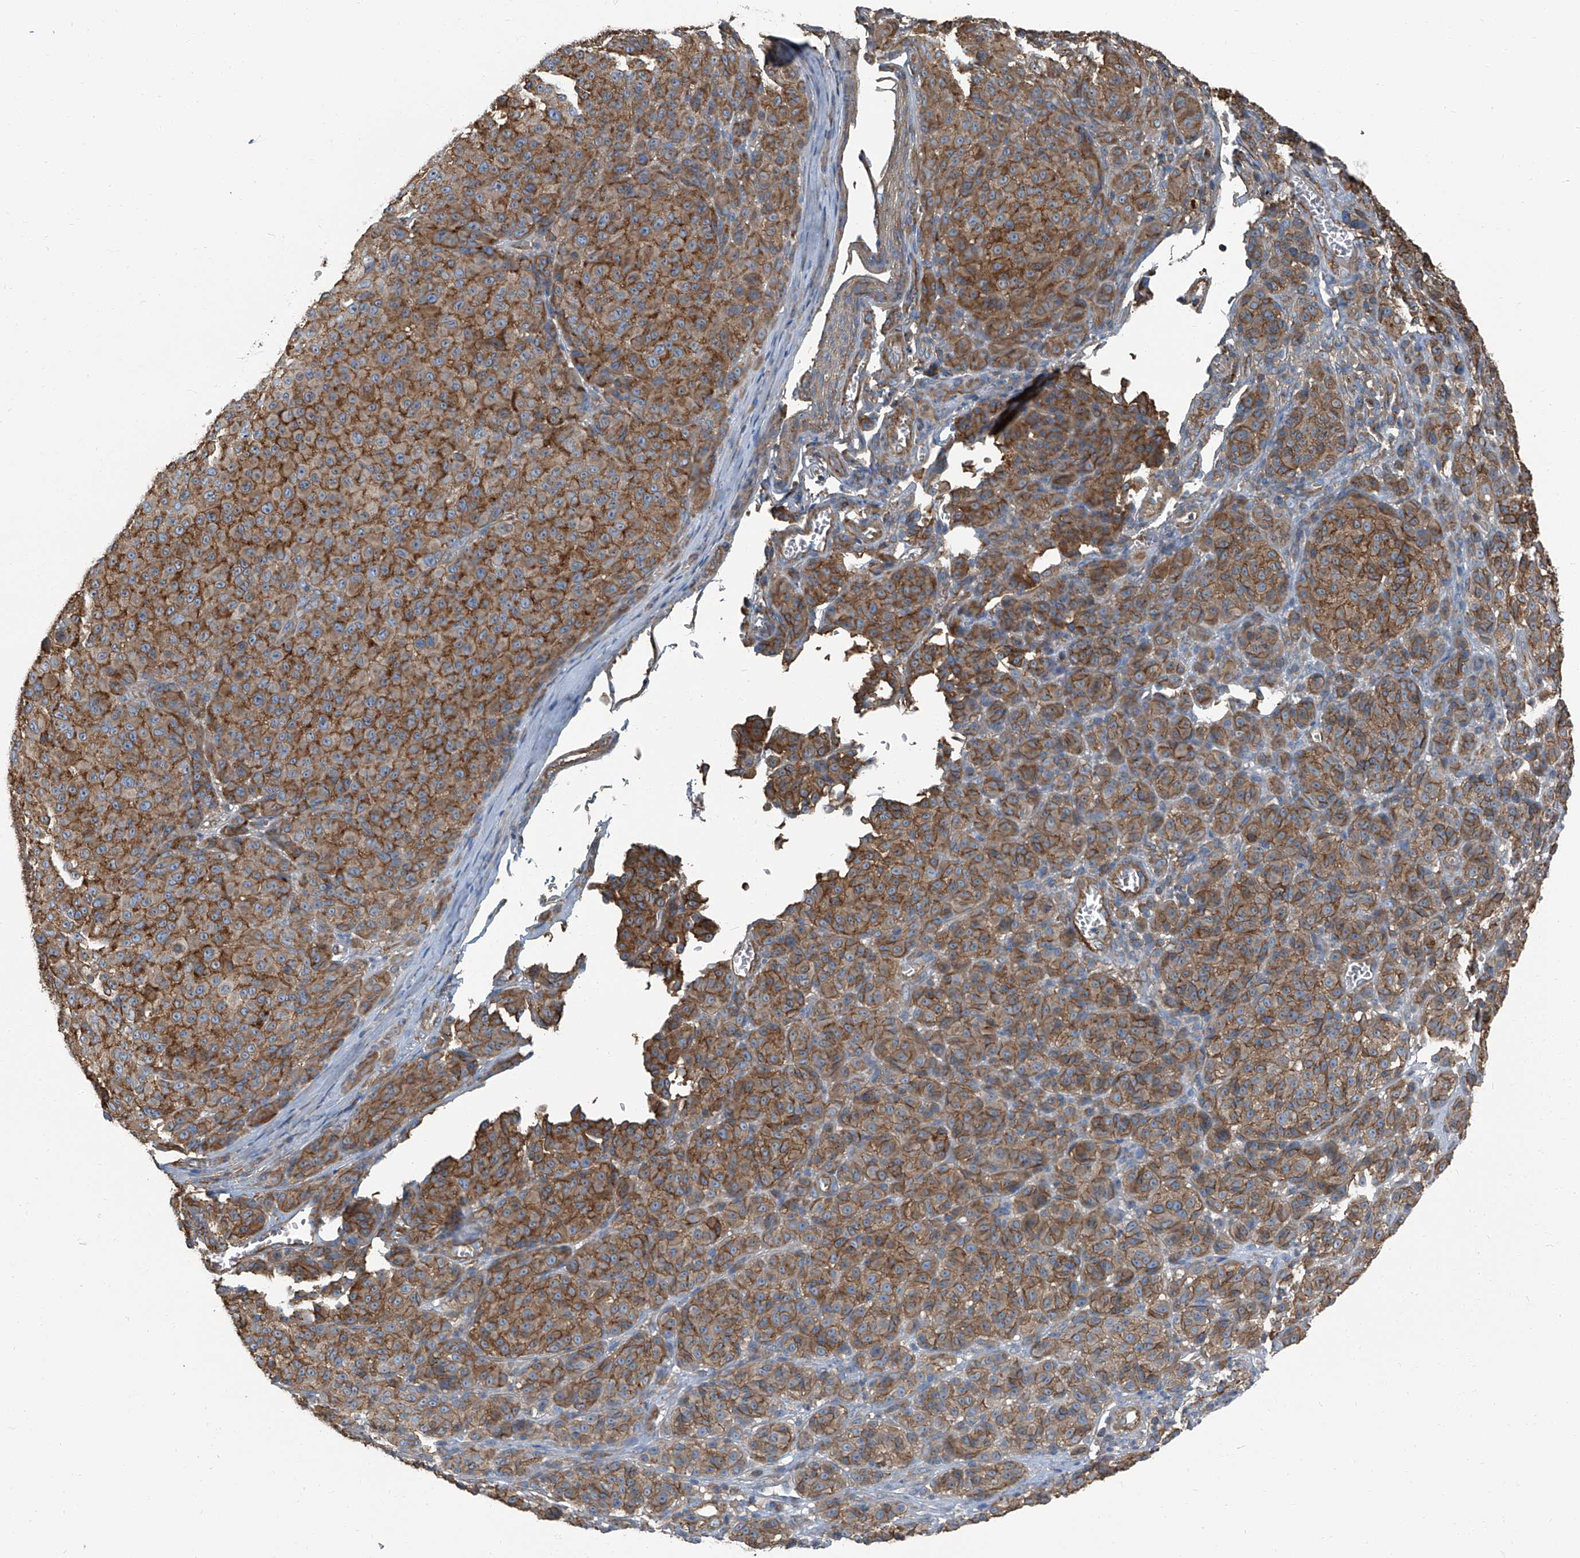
{"staining": {"intensity": "moderate", "quantity": "25%-75%", "location": "cytoplasmic/membranous"}, "tissue": "melanoma", "cell_type": "Tumor cells", "image_type": "cancer", "snomed": [{"axis": "morphology", "description": "Malignant melanoma, NOS"}, {"axis": "topography", "description": "Skin"}], "caption": "Melanoma was stained to show a protein in brown. There is medium levels of moderate cytoplasmic/membranous staining in about 25%-75% of tumor cells. (DAB IHC, brown staining for protein, blue staining for nuclei).", "gene": "SEPTIN7", "patient": {"sex": "male", "age": 73}}